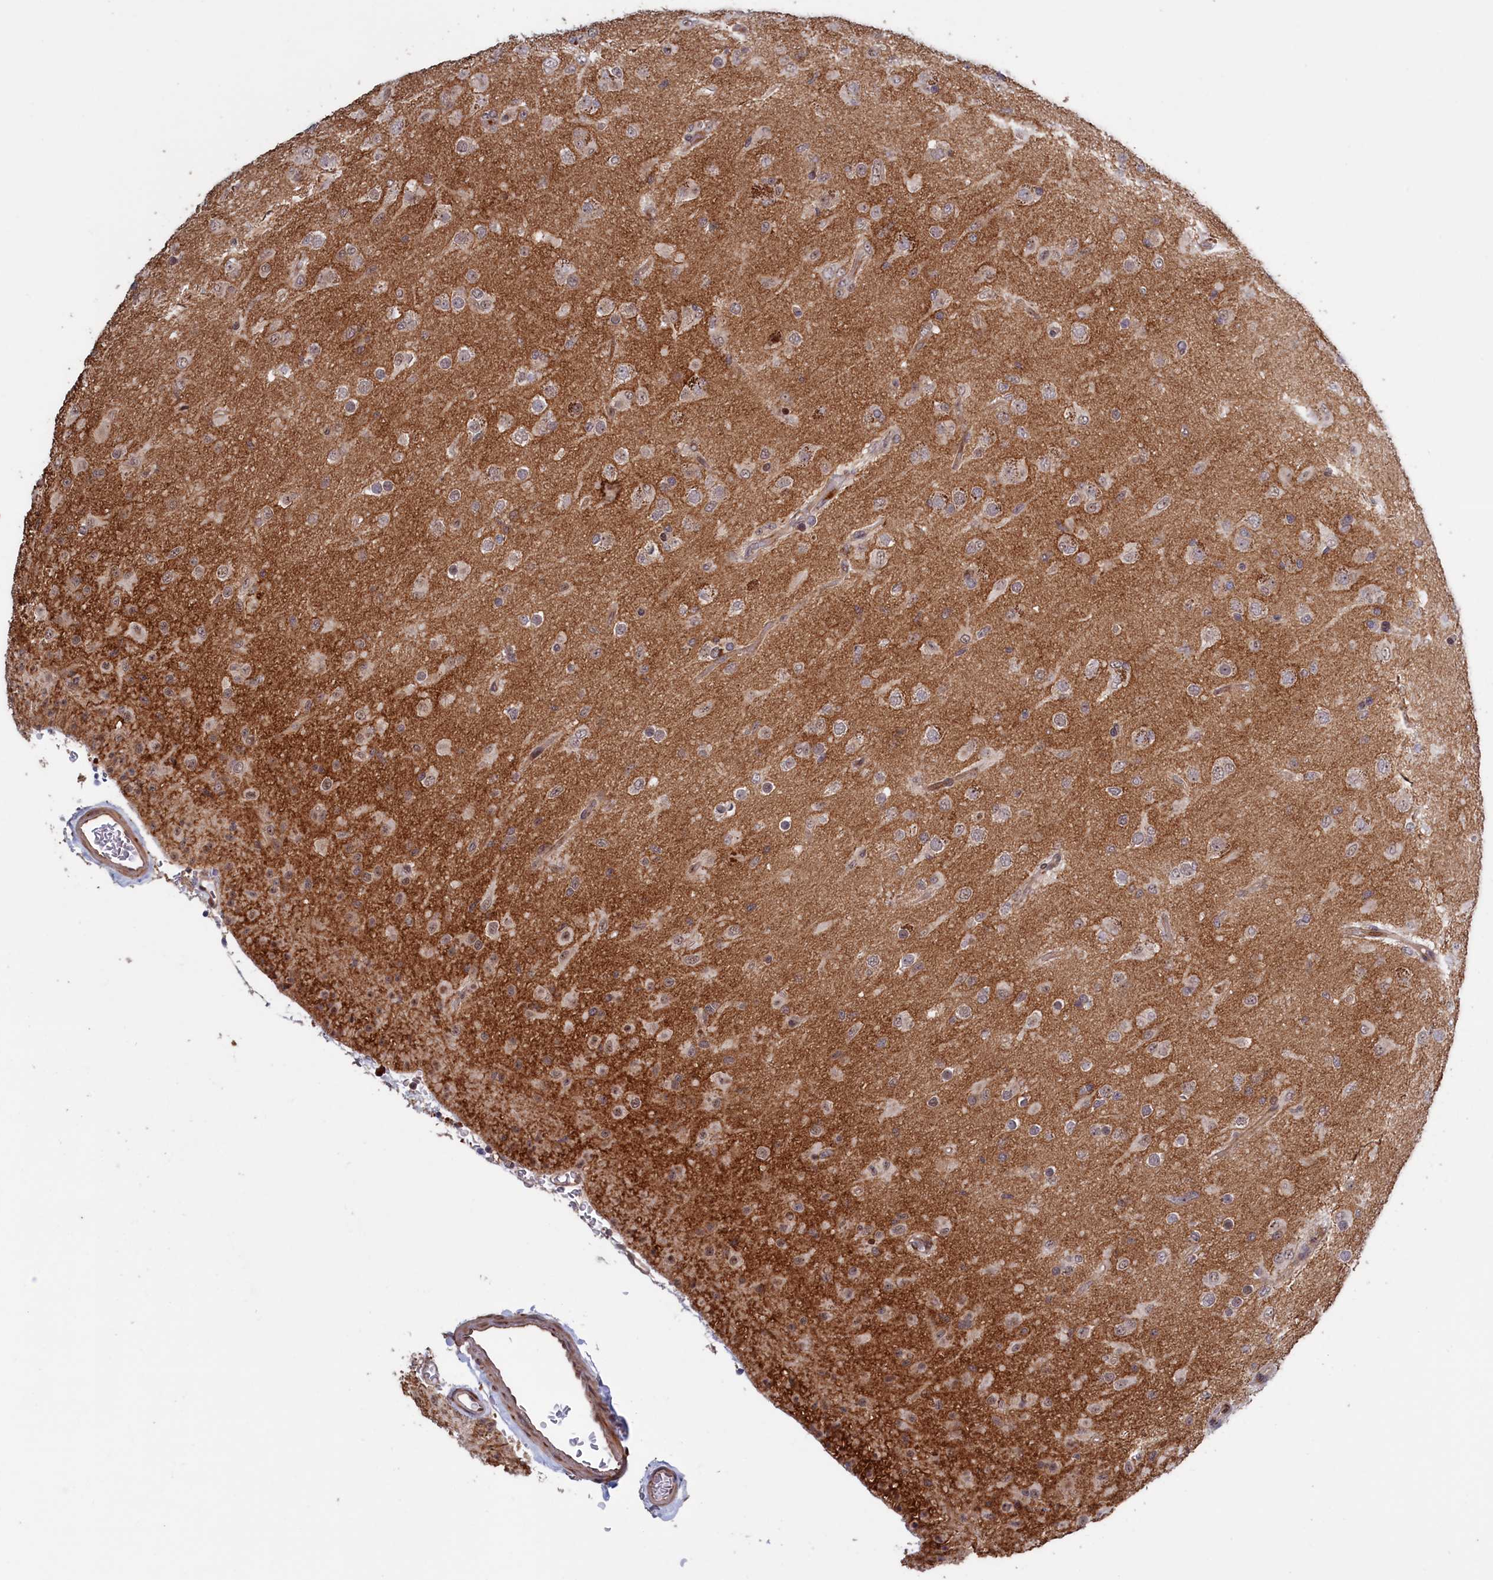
{"staining": {"intensity": "weak", "quantity": "<25%", "location": "nuclear"}, "tissue": "glioma", "cell_type": "Tumor cells", "image_type": "cancer", "snomed": [{"axis": "morphology", "description": "Glioma, malignant, Low grade"}, {"axis": "topography", "description": "Brain"}], "caption": "Tumor cells show no significant expression in malignant glioma (low-grade).", "gene": "LSG1", "patient": {"sex": "male", "age": 65}}